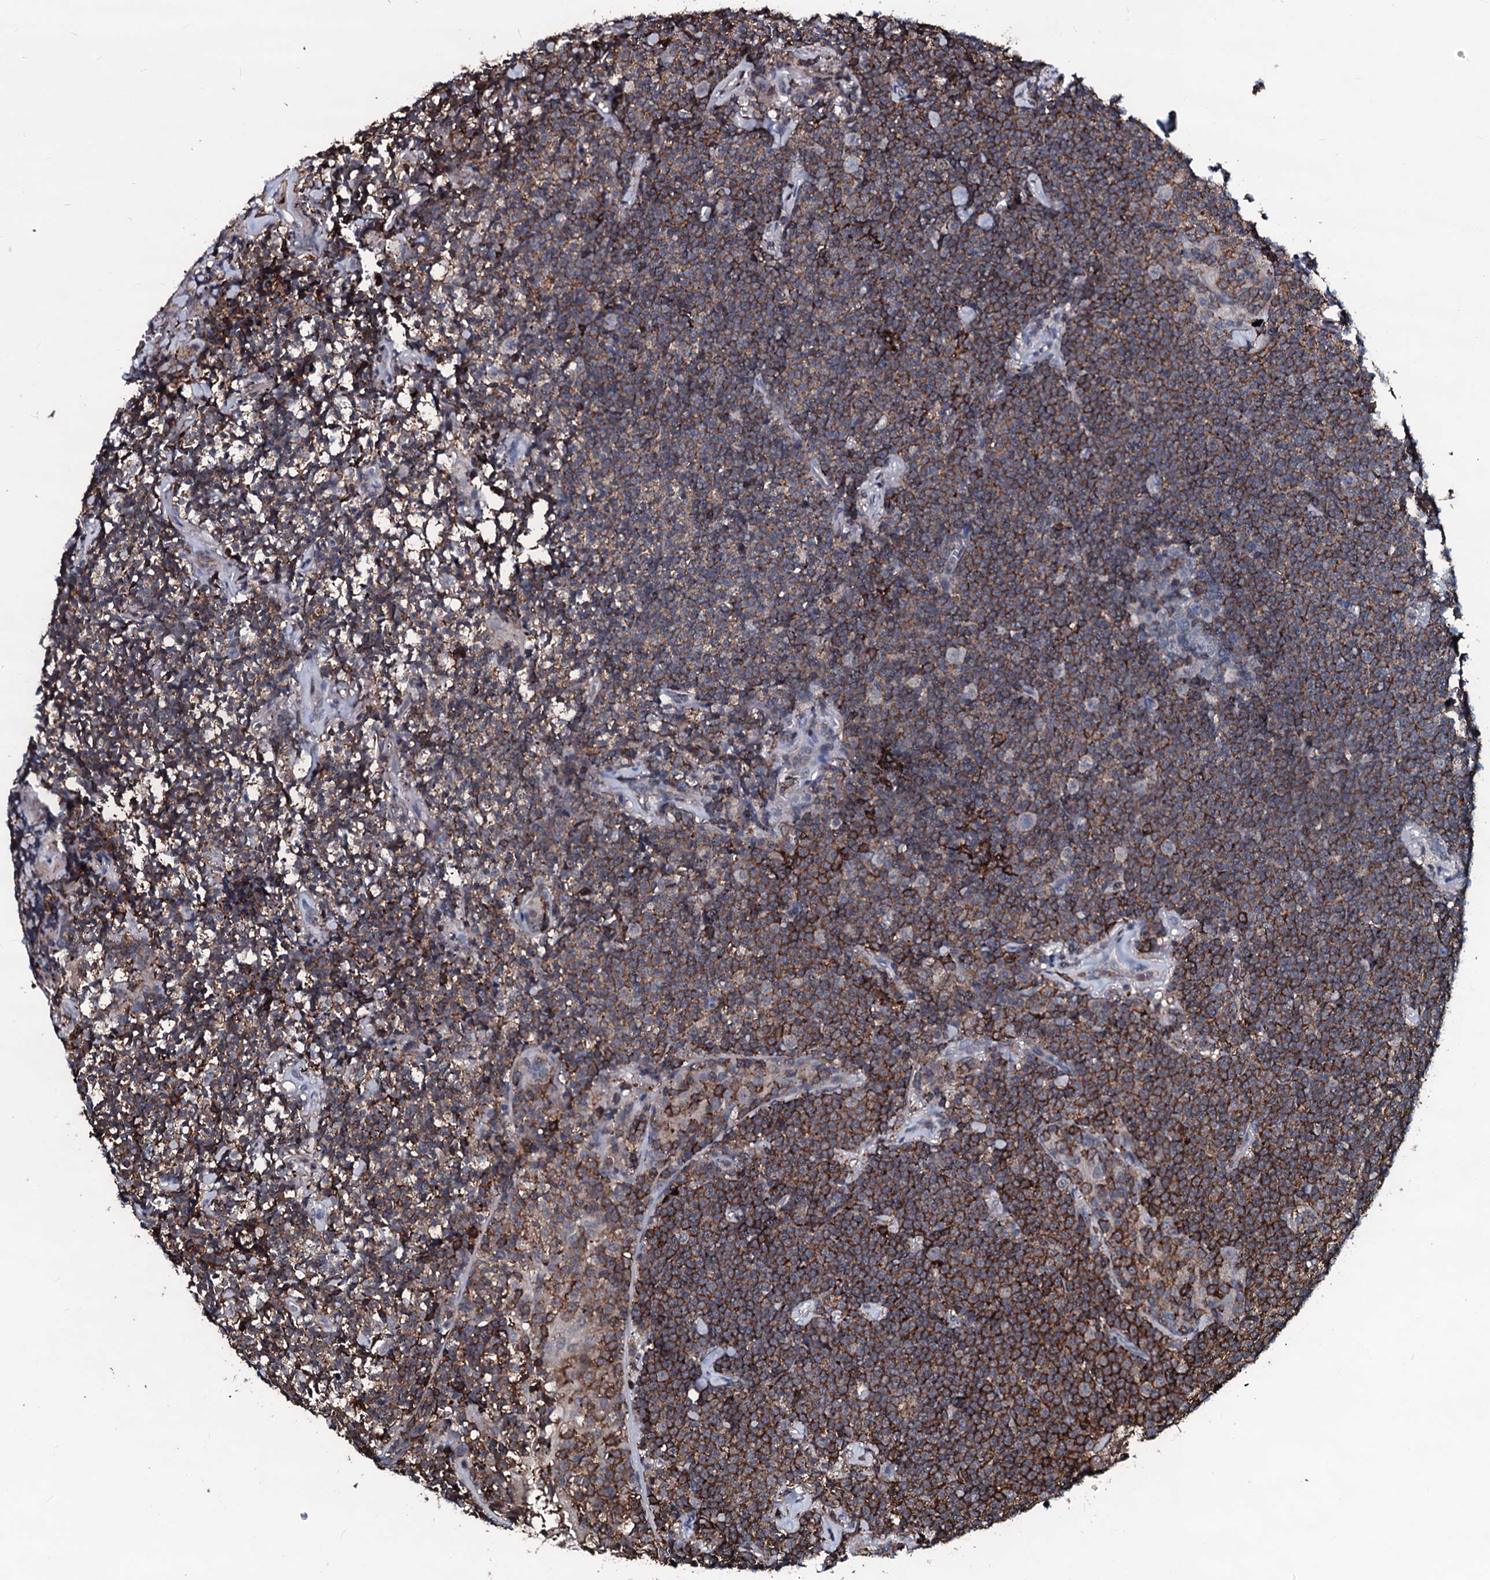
{"staining": {"intensity": "strong", "quantity": ">75%", "location": "cytoplasmic/membranous"}, "tissue": "lymphoma", "cell_type": "Tumor cells", "image_type": "cancer", "snomed": [{"axis": "morphology", "description": "Malignant lymphoma, non-Hodgkin's type, Low grade"}, {"axis": "topography", "description": "Lung"}], "caption": "Immunohistochemical staining of human low-grade malignant lymphoma, non-Hodgkin's type demonstrates high levels of strong cytoplasmic/membranous protein positivity in about >75% of tumor cells.", "gene": "OGFOD2", "patient": {"sex": "female", "age": 71}}